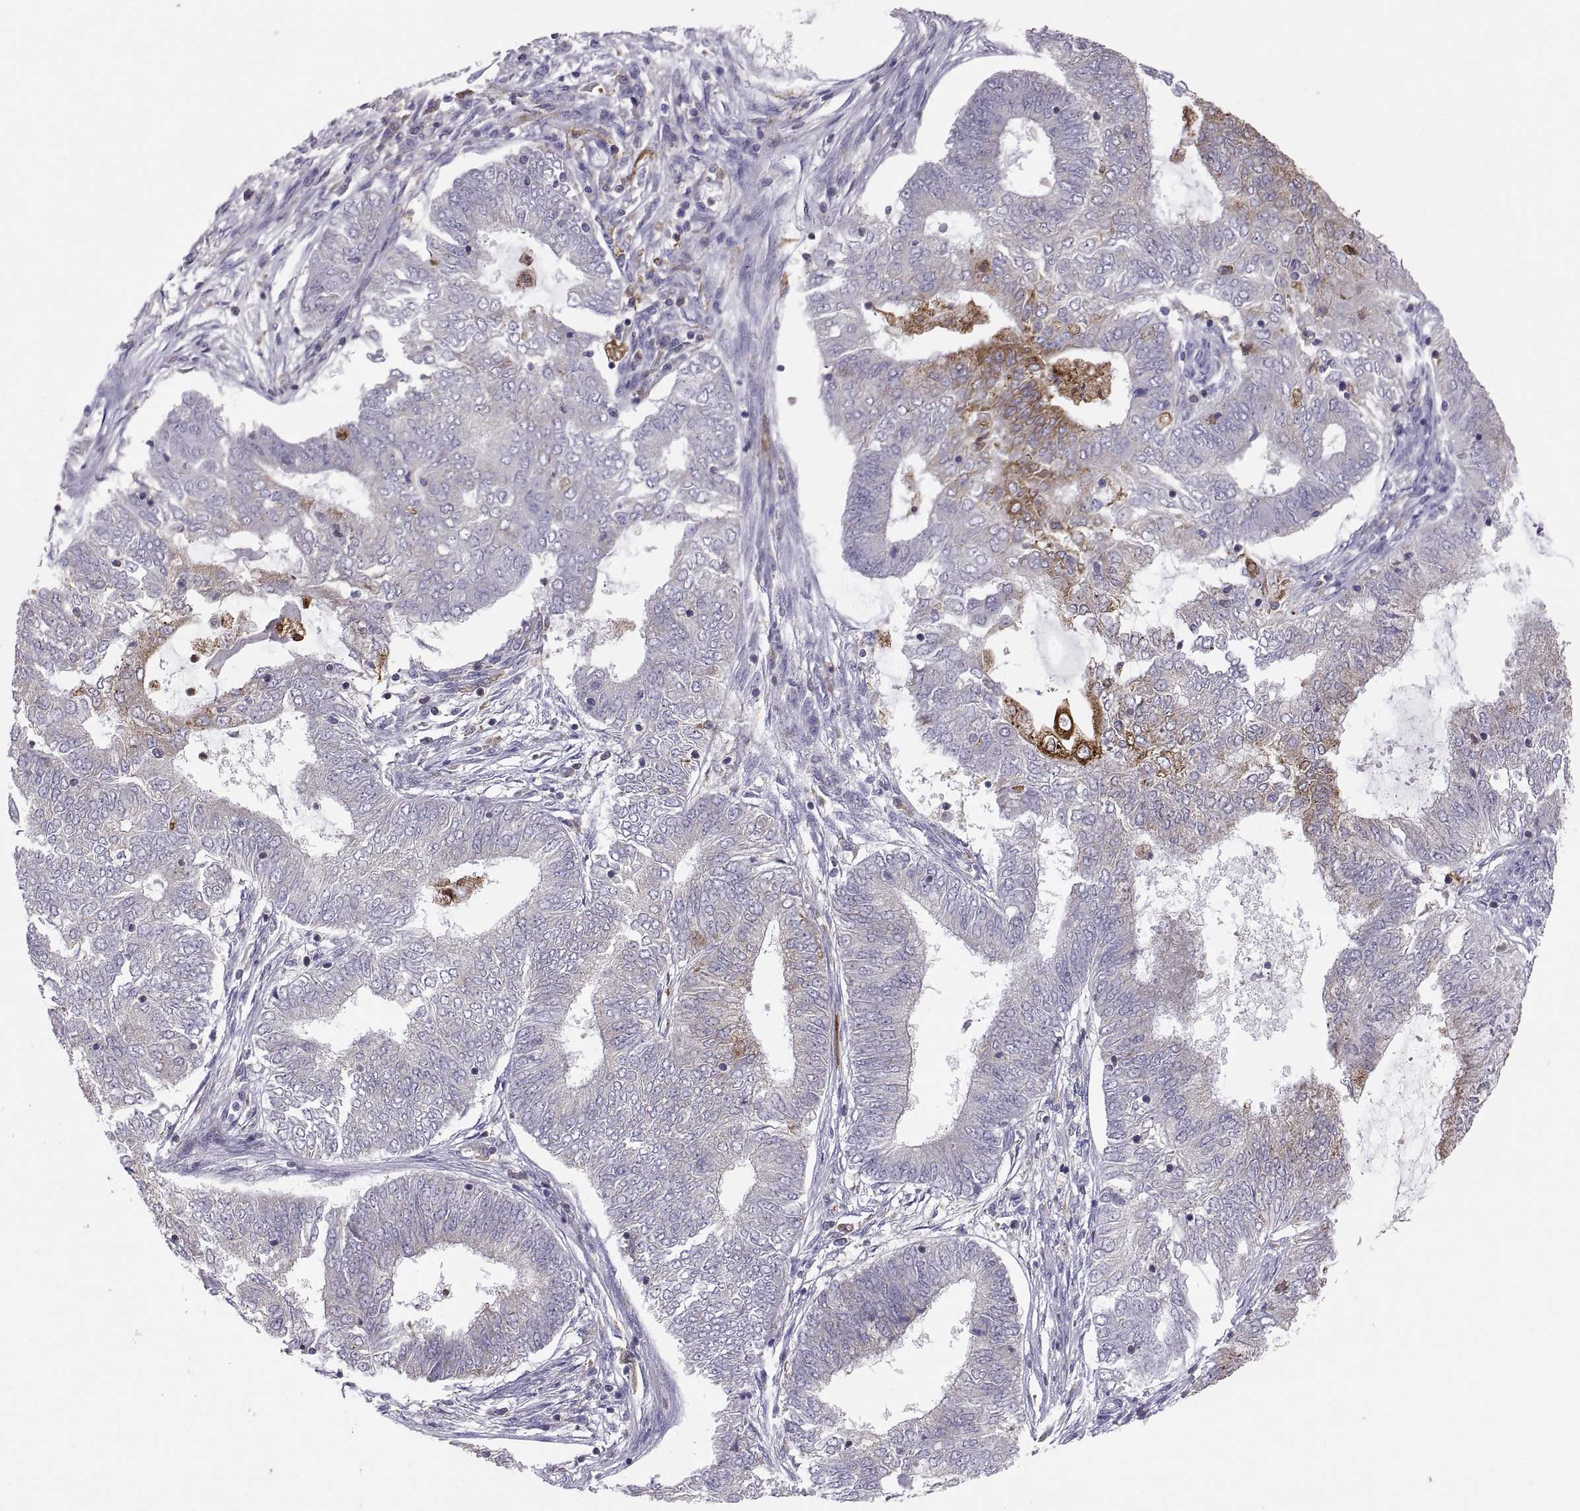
{"staining": {"intensity": "weak", "quantity": "<25%", "location": "cytoplasmic/membranous"}, "tissue": "endometrial cancer", "cell_type": "Tumor cells", "image_type": "cancer", "snomed": [{"axis": "morphology", "description": "Adenocarcinoma, NOS"}, {"axis": "topography", "description": "Endometrium"}], "caption": "DAB immunohistochemical staining of human endometrial cancer (adenocarcinoma) reveals no significant expression in tumor cells. The staining was performed using DAB (3,3'-diaminobenzidine) to visualize the protein expression in brown, while the nuclei were stained in blue with hematoxylin (Magnification: 20x).", "gene": "ERO1A", "patient": {"sex": "female", "age": 62}}